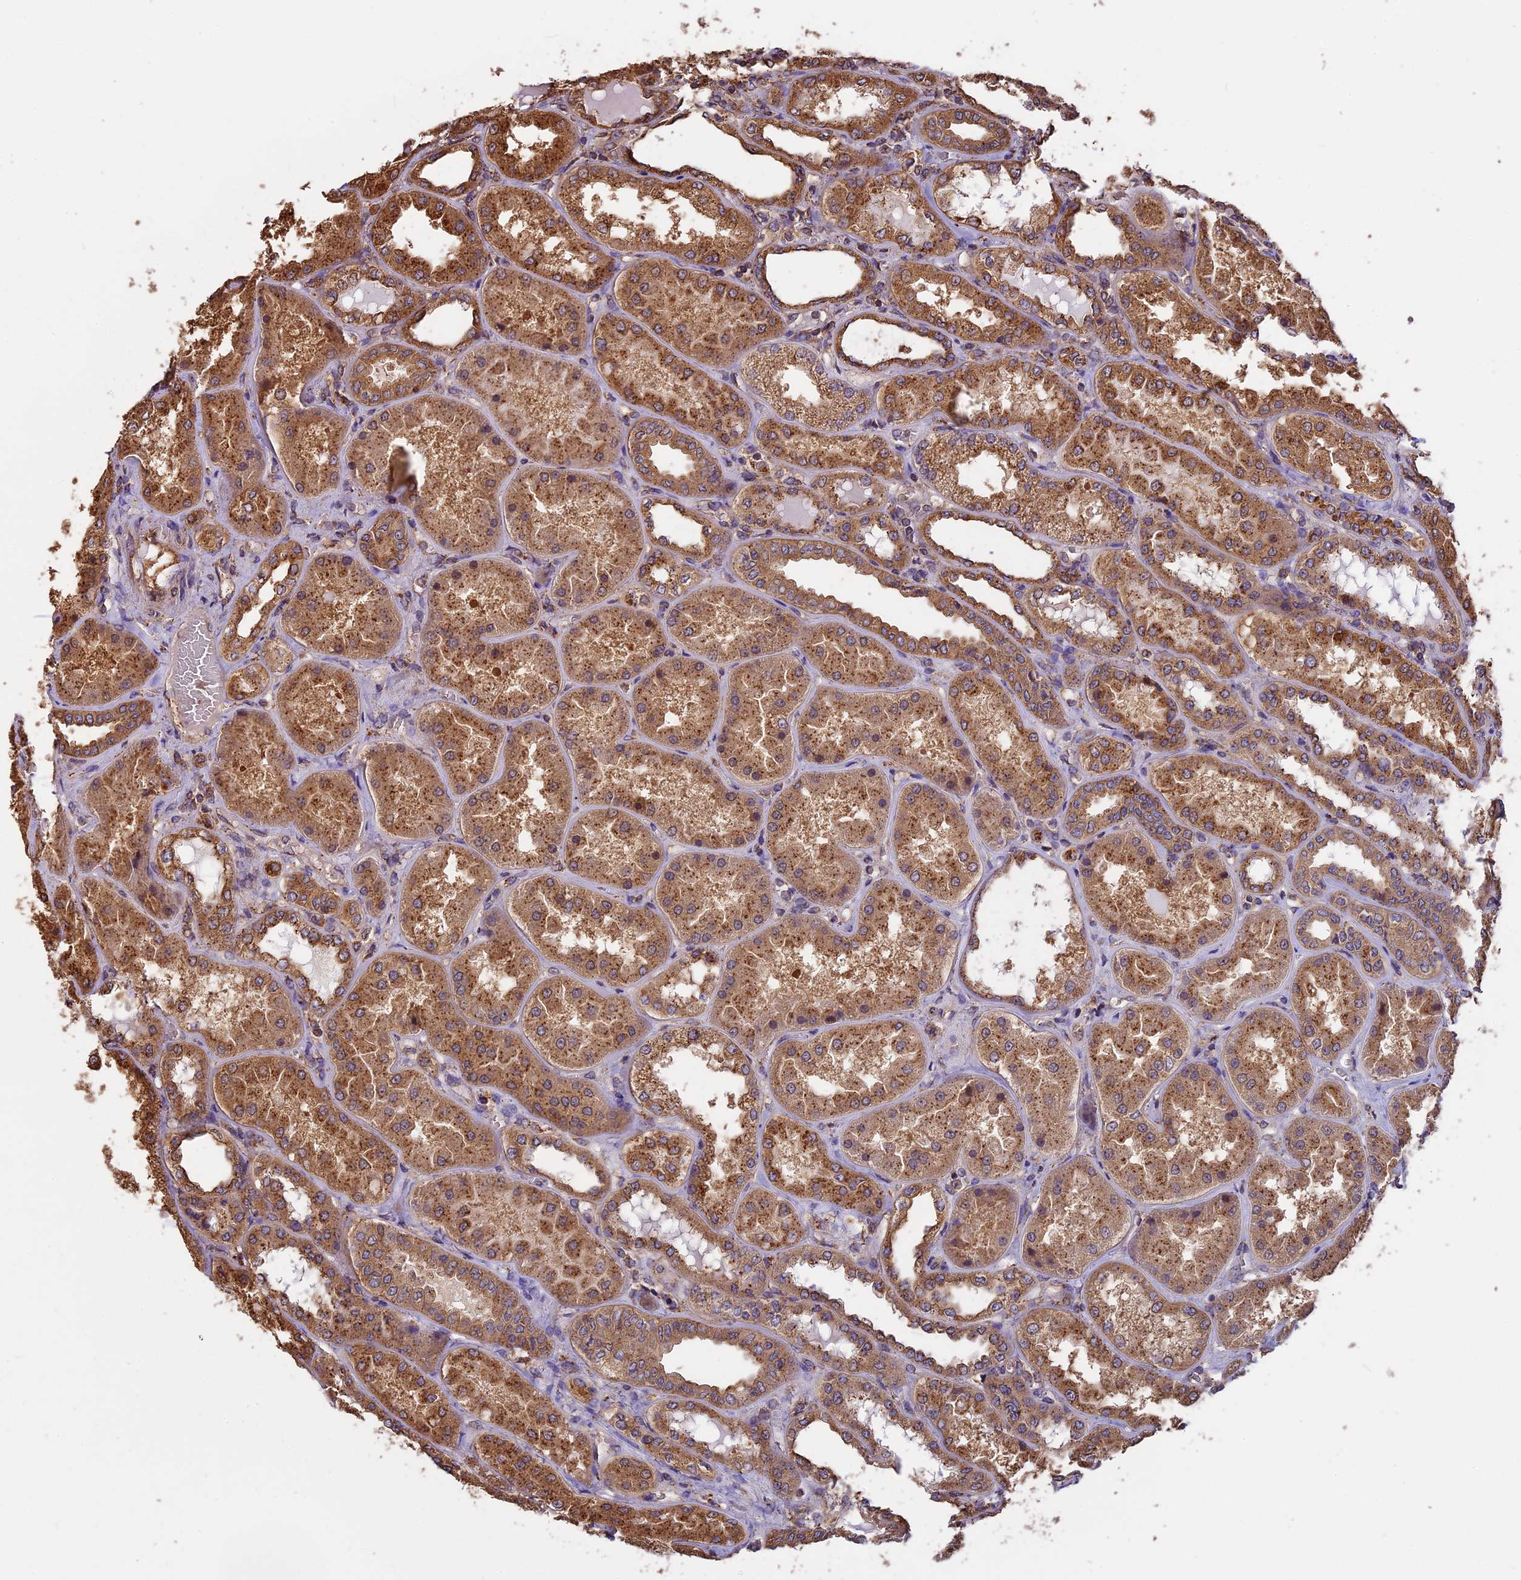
{"staining": {"intensity": "moderate", "quantity": ">75%", "location": "cytoplasmic/membranous"}, "tissue": "kidney", "cell_type": "Cells in glomeruli", "image_type": "normal", "snomed": [{"axis": "morphology", "description": "Normal tissue, NOS"}, {"axis": "topography", "description": "Kidney"}], "caption": "IHC (DAB) staining of normal kidney exhibits moderate cytoplasmic/membranous protein expression in approximately >75% of cells in glomeruli.", "gene": "CHMP2A", "patient": {"sex": "female", "age": 56}}